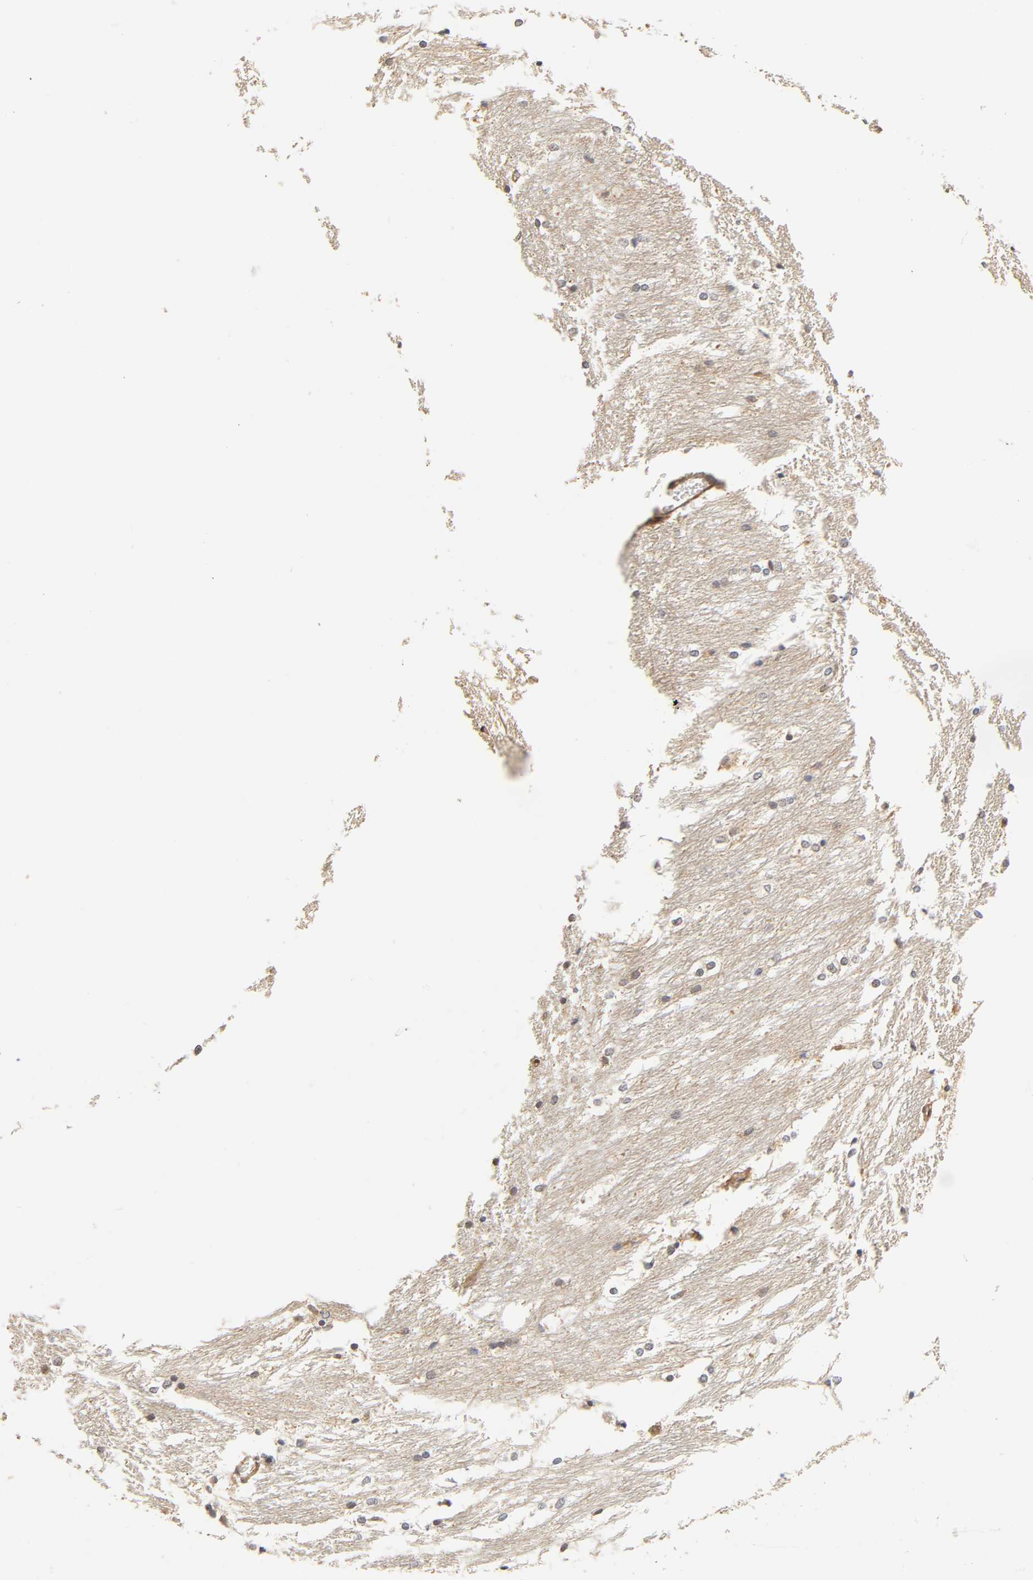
{"staining": {"intensity": "negative", "quantity": "none", "location": "none"}, "tissue": "caudate", "cell_type": "Glial cells", "image_type": "normal", "snomed": [{"axis": "morphology", "description": "Normal tissue, NOS"}, {"axis": "topography", "description": "Lateral ventricle wall"}], "caption": "This is a histopathology image of IHC staining of normal caudate, which shows no expression in glial cells.", "gene": "PDE5A", "patient": {"sex": "female", "age": 19}}